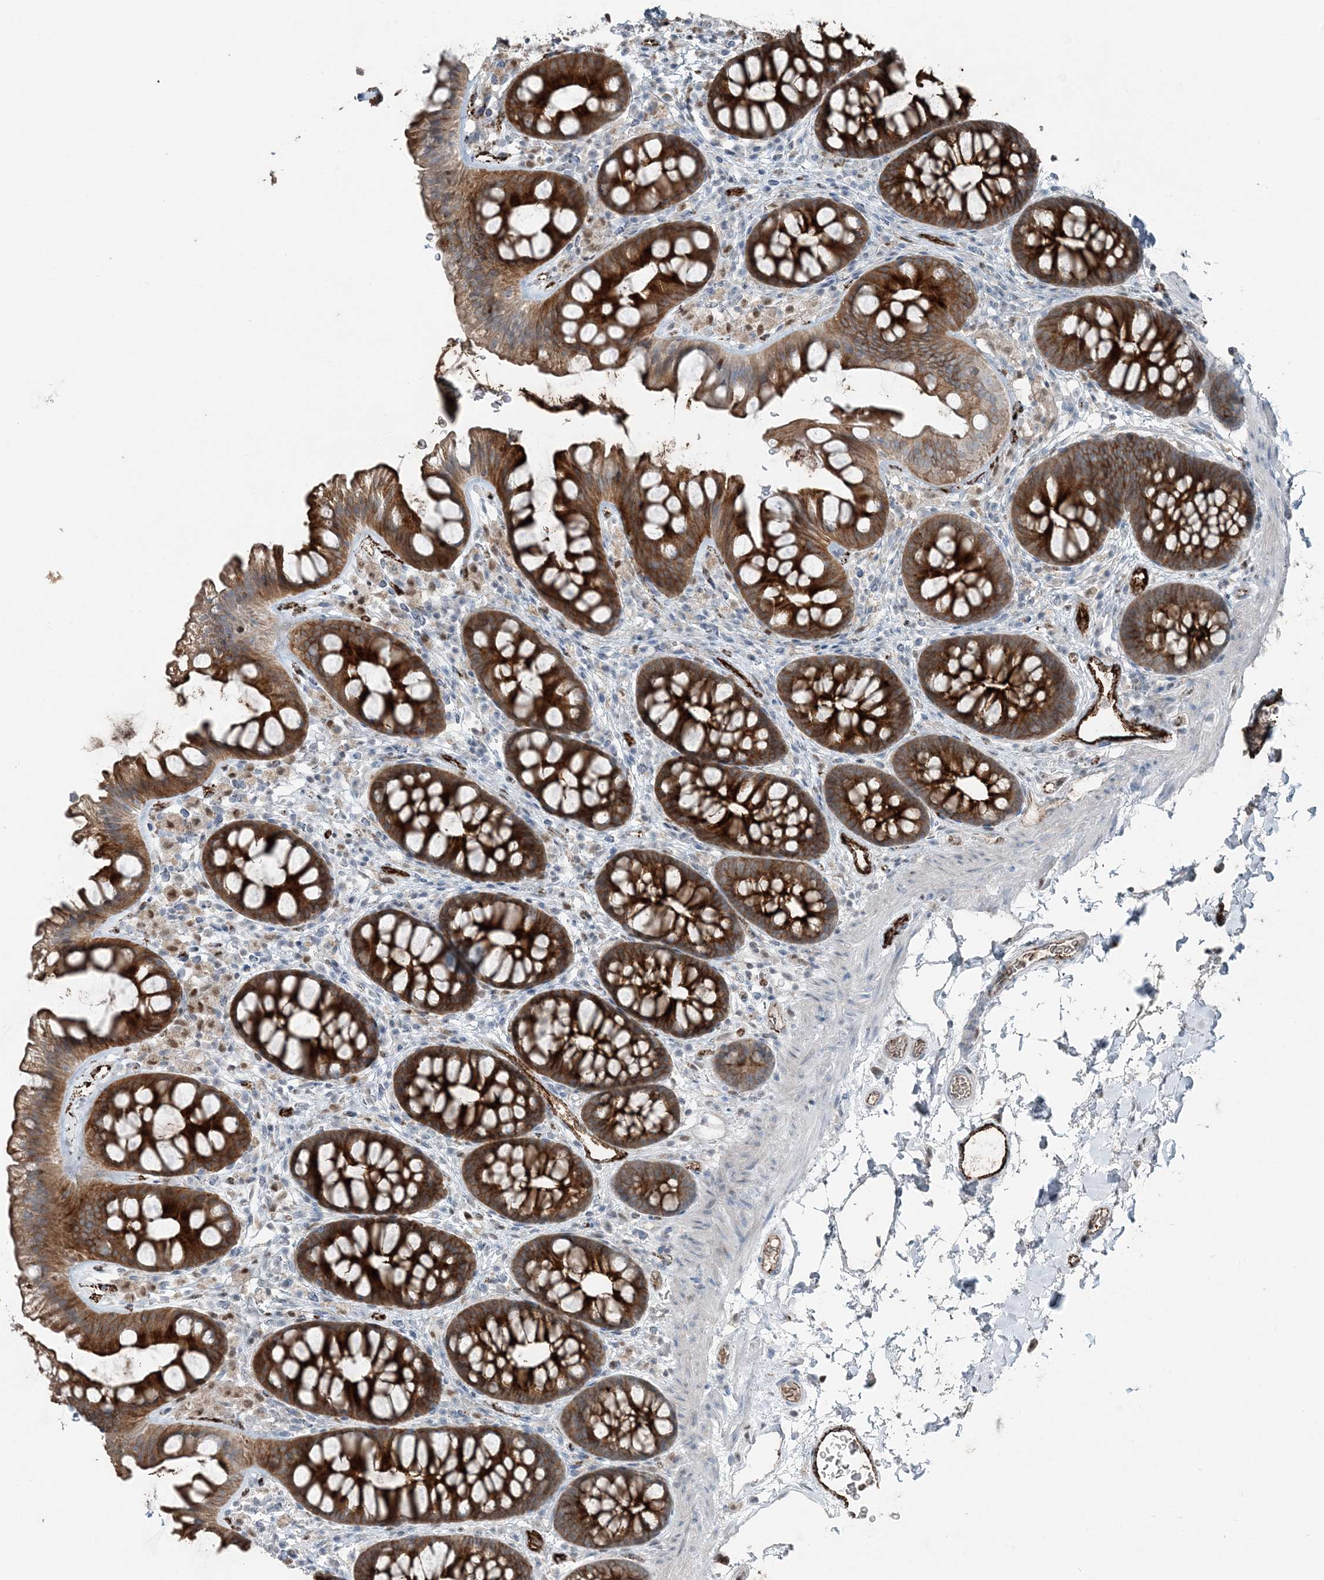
{"staining": {"intensity": "strong", "quantity": ">75%", "location": "cytoplasmic/membranous"}, "tissue": "colon", "cell_type": "Endothelial cells", "image_type": "normal", "snomed": [{"axis": "morphology", "description": "Normal tissue, NOS"}, {"axis": "topography", "description": "Colon"}], "caption": "A high-resolution photomicrograph shows immunohistochemistry staining of unremarkable colon, which reveals strong cytoplasmic/membranous expression in approximately >75% of endothelial cells. The staining was performed using DAB (3,3'-diaminobenzidine) to visualize the protein expression in brown, while the nuclei were stained in blue with hematoxylin (Magnification: 20x).", "gene": "ELOVL7", "patient": {"sex": "female", "age": 62}}